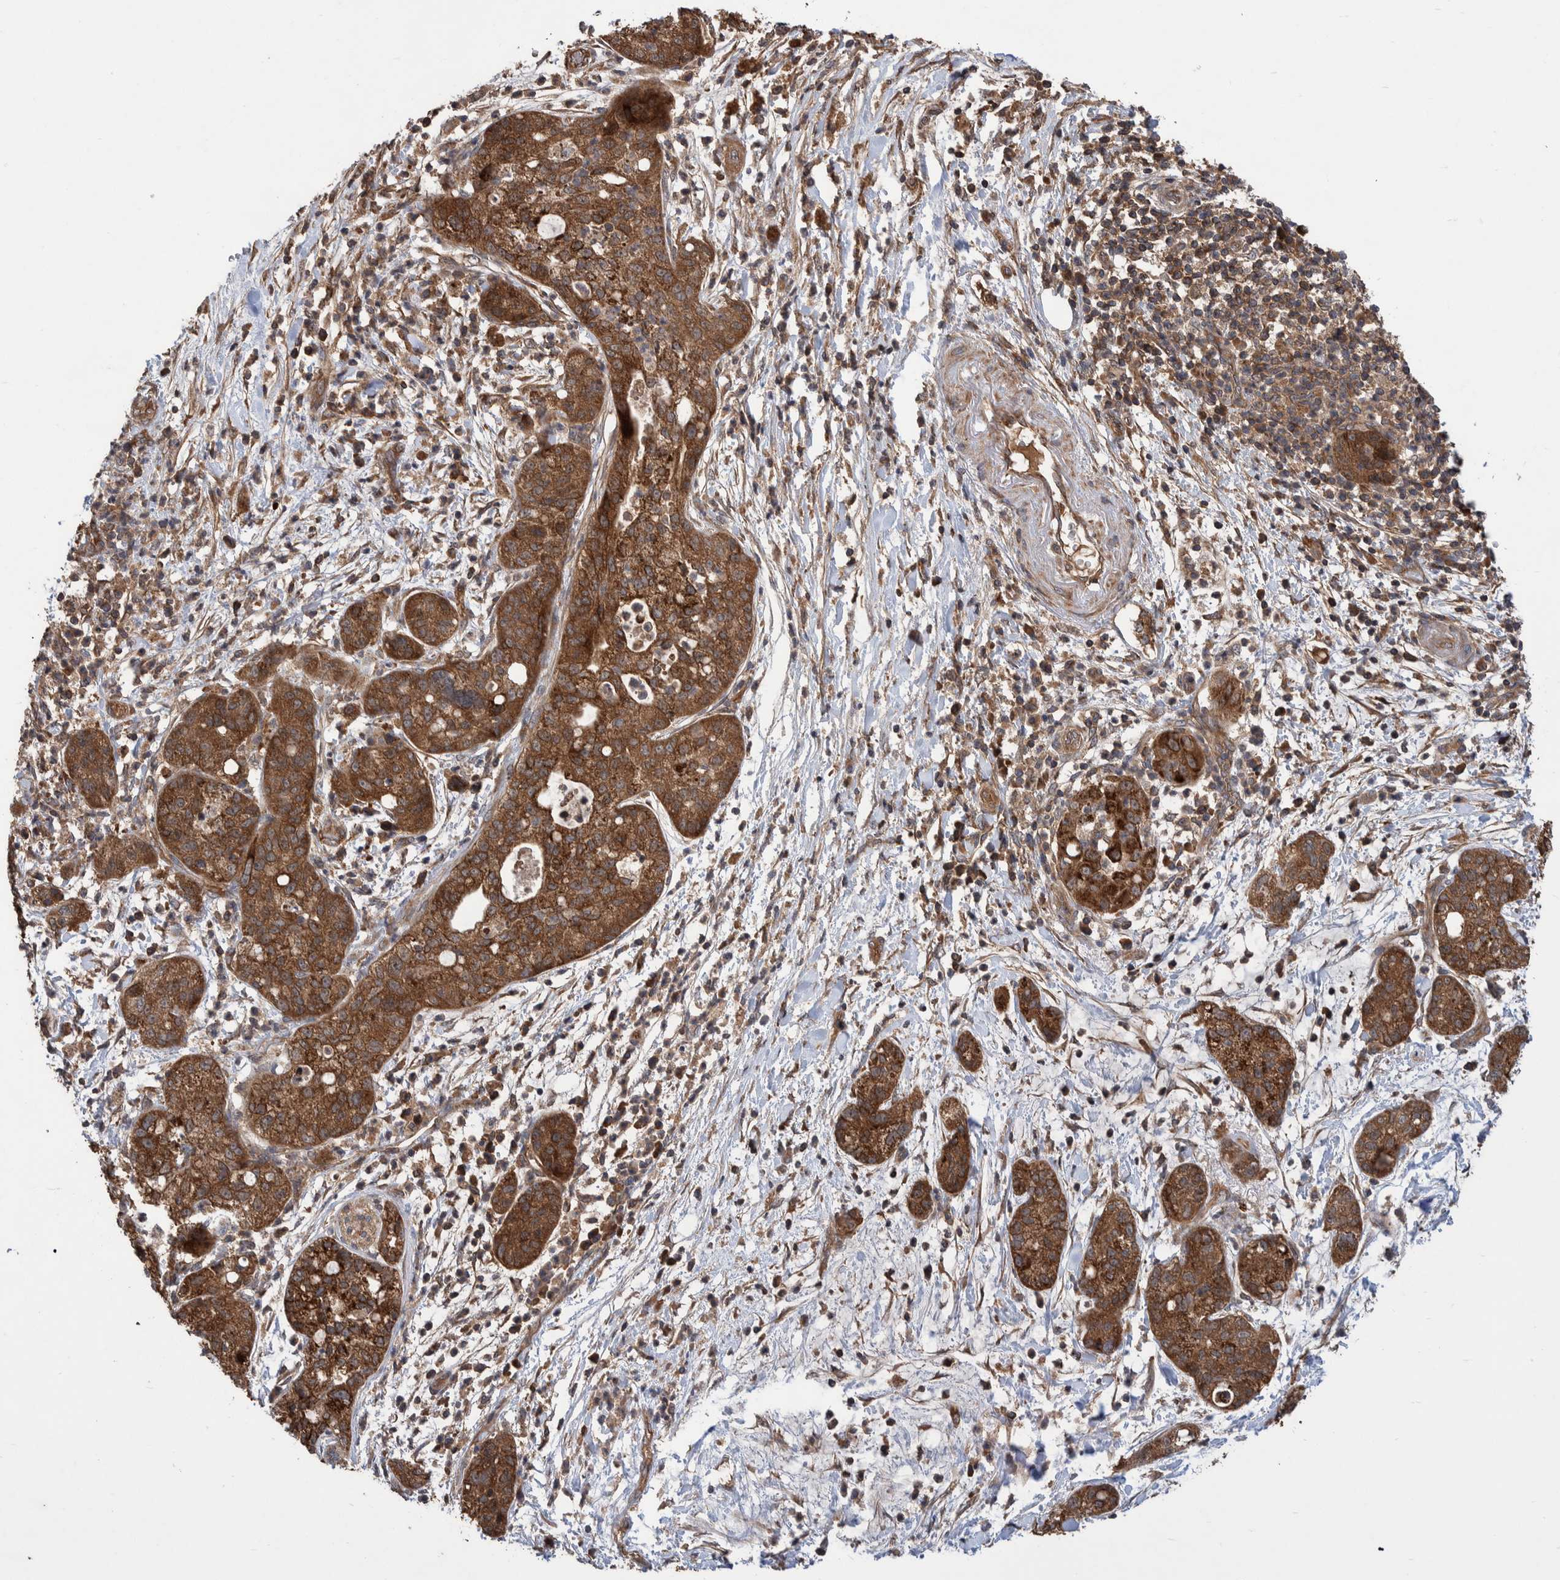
{"staining": {"intensity": "moderate", "quantity": ">75%", "location": "cytoplasmic/membranous"}, "tissue": "pancreatic cancer", "cell_type": "Tumor cells", "image_type": "cancer", "snomed": [{"axis": "morphology", "description": "Adenocarcinoma, NOS"}, {"axis": "topography", "description": "Pancreas"}], "caption": "About >75% of tumor cells in human pancreatic cancer exhibit moderate cytoplasmic/membranous protein expression as visualized by brown immunohistochemical staining.", "gene": "VBP1", "patient": {"sex": "female", "age": 78}}